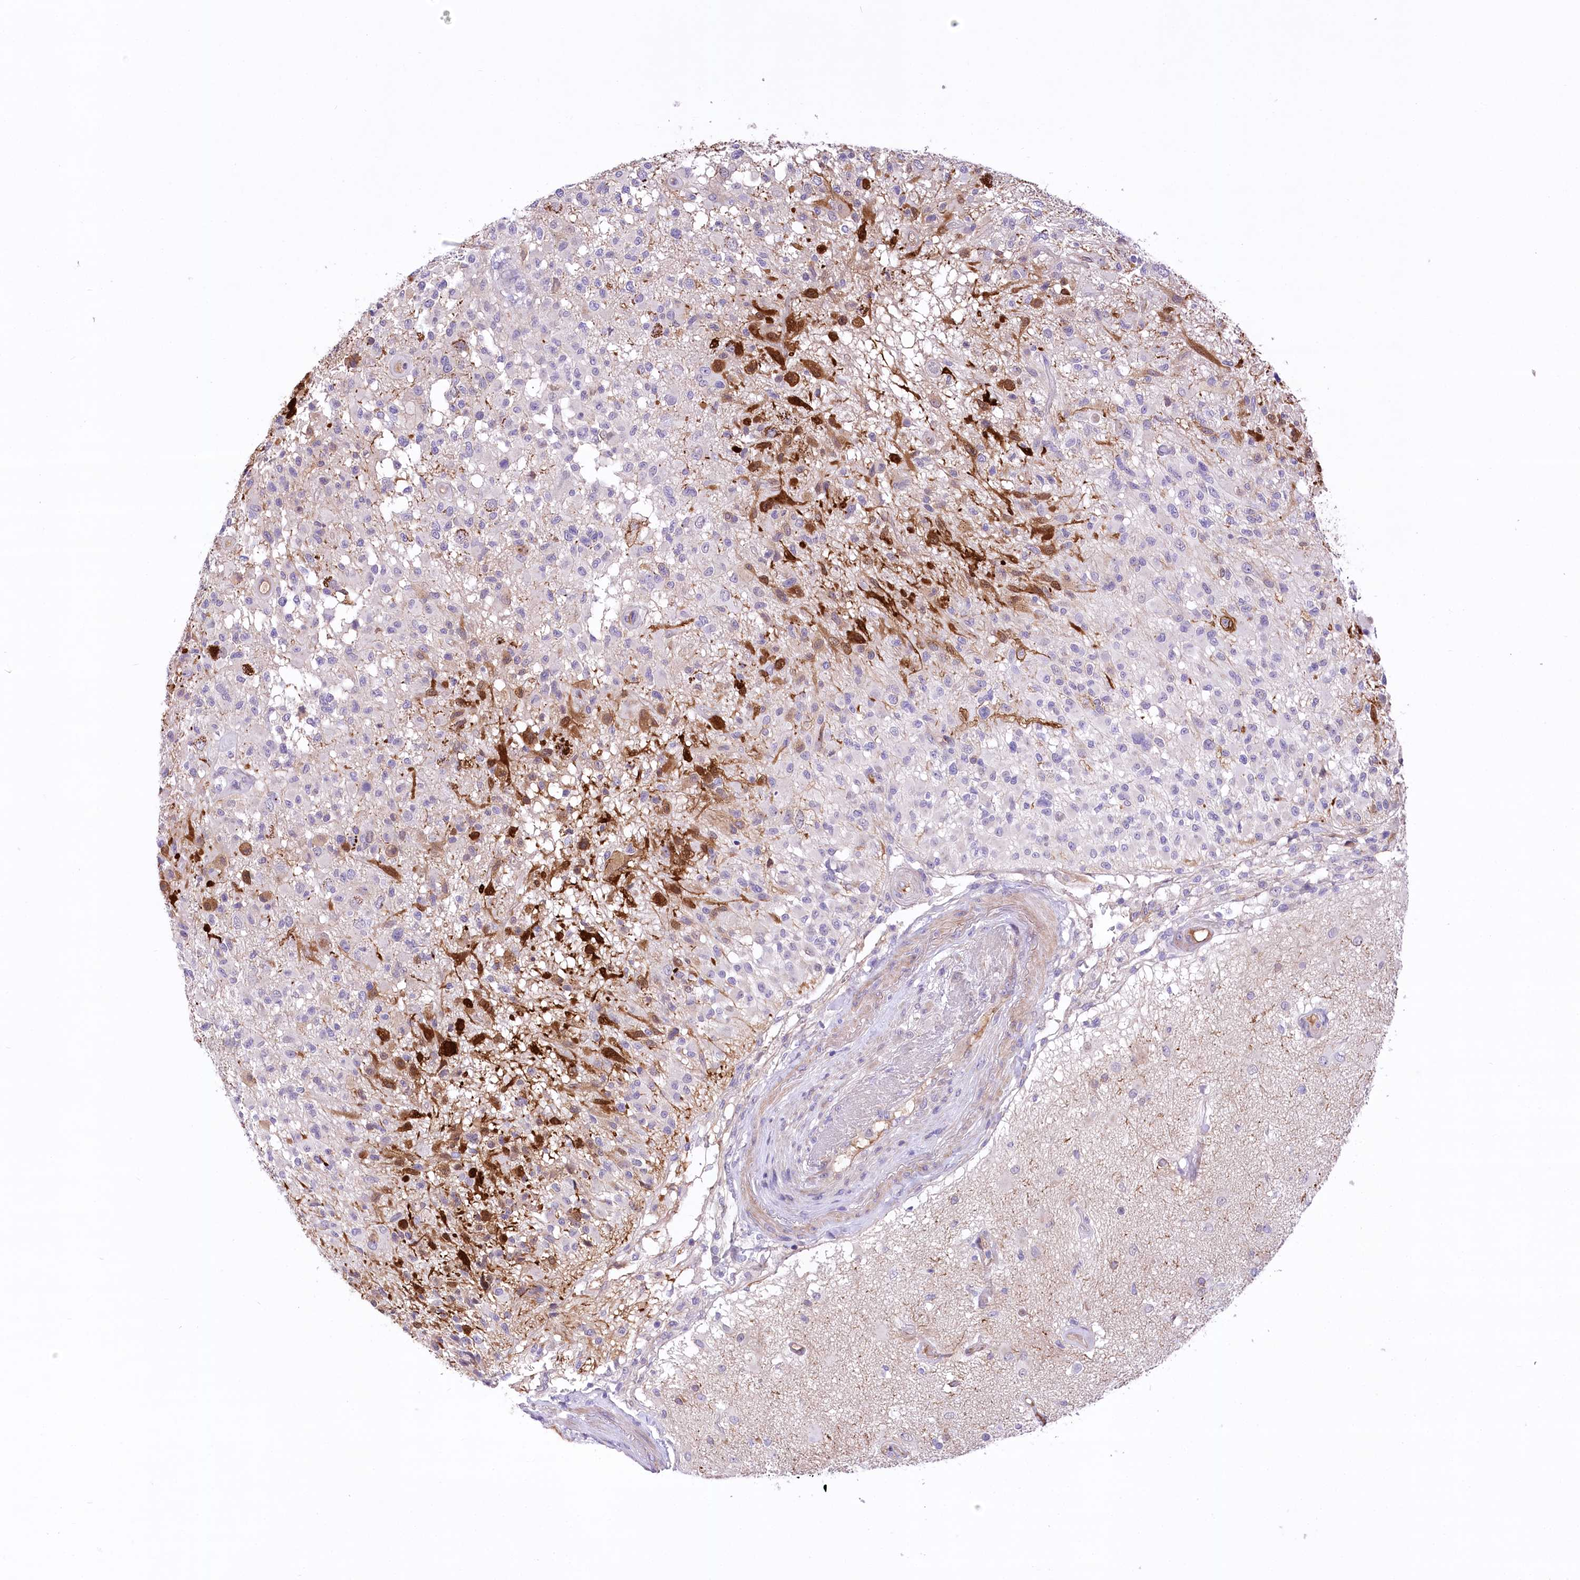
{"staining": {"intensity": "moderate", "quantity": "<25%", "location": "cytoplasmic/membranous,nuclear"}, "tissue": "glioma", "cell_type": "Tumor cells", "image_type": "cancer", "snomed": [{"axis": "morphology", "description": "Glioma, malignant, High grade"}, {"axis": "morphology", "description": "Glioblastoma, NOS"}, {"axis": "topography", "description": "Brain"}], "caption": "Moderate cytoplasmic/membranous and nuclear positivity for a protein is seen in approximately <25% of tumor cells of malignant glioma (high-grade) using IHC.", "gene": "CEP164", "patient": {"sex": "male", "age": 60}}